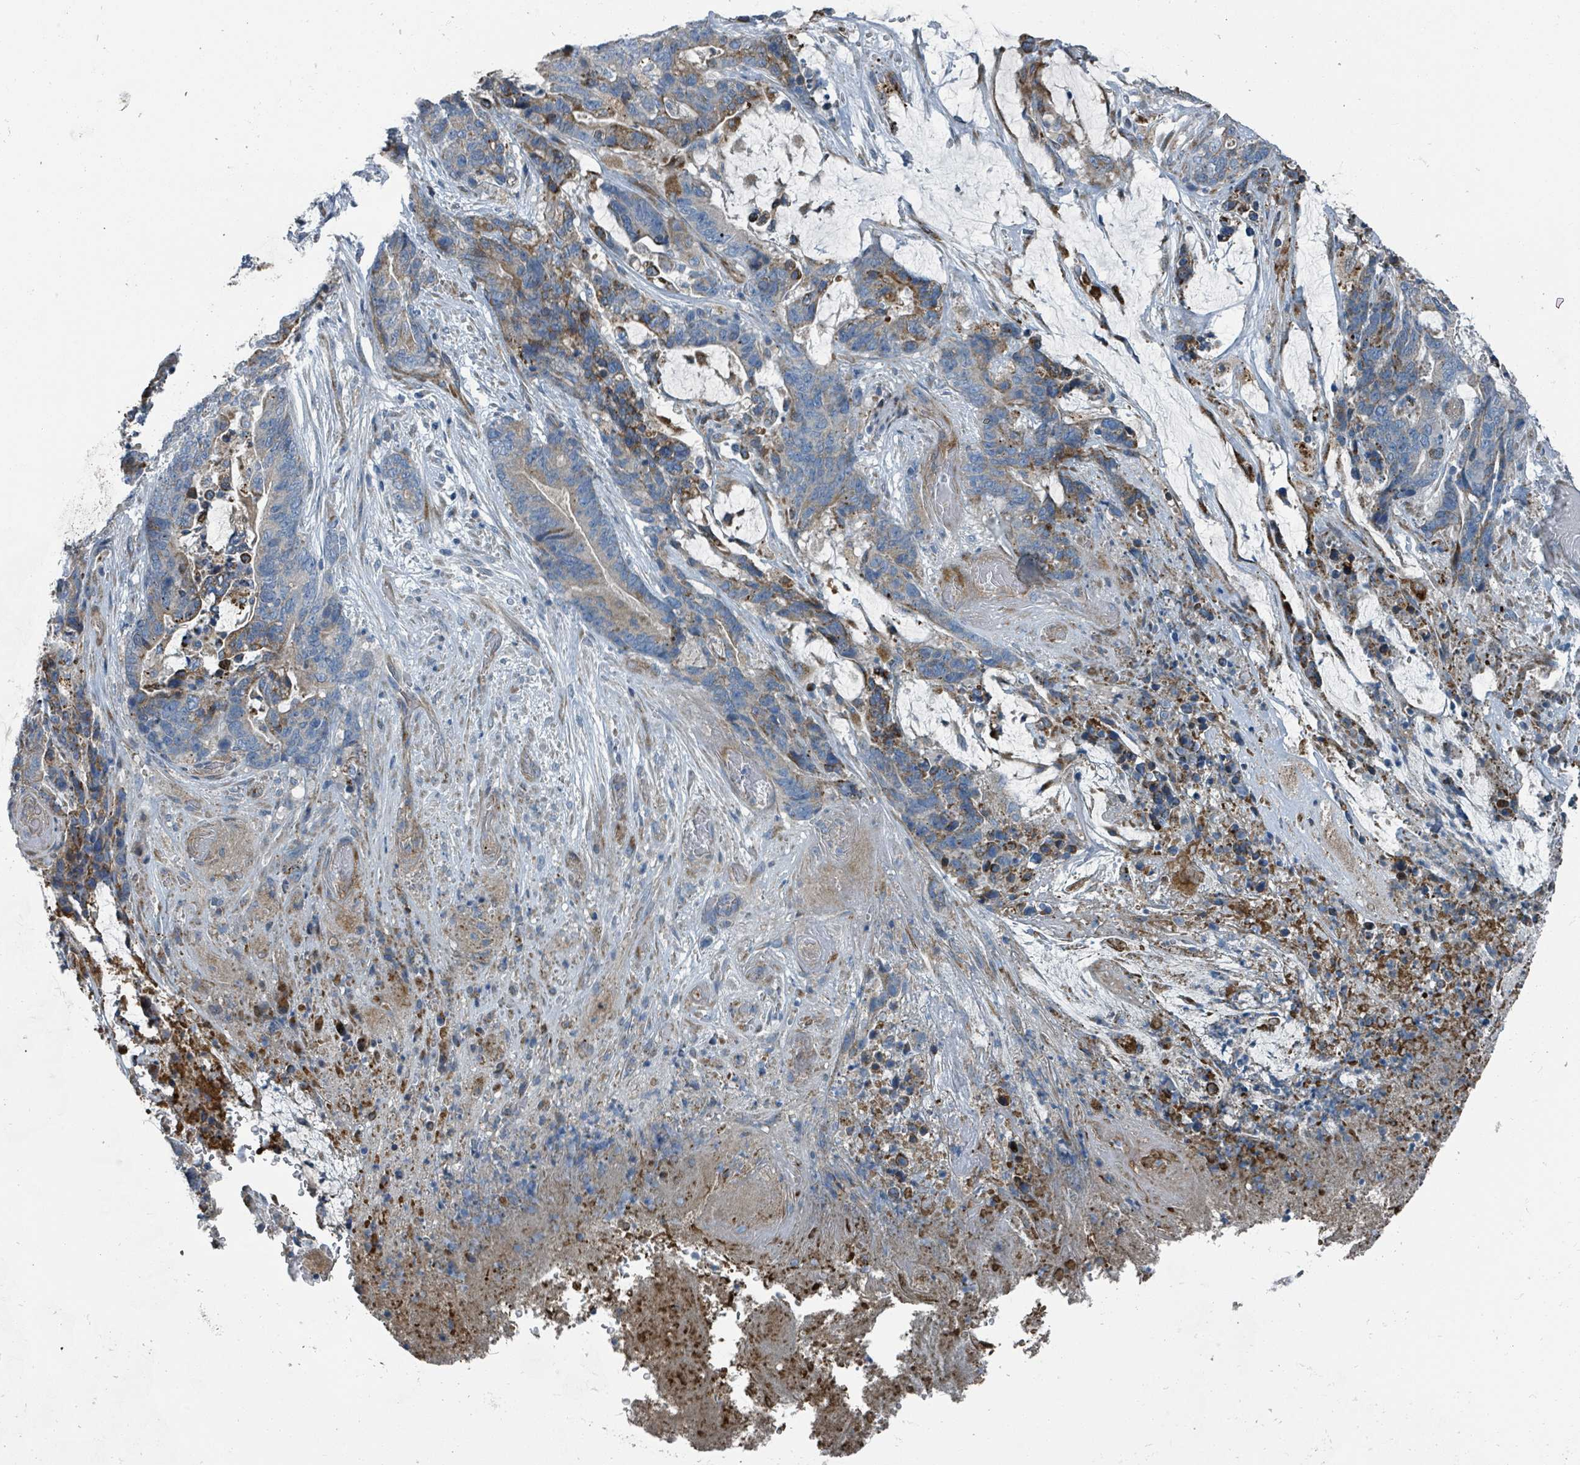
{"staining": {"intensity": "moderate", "quantity": "25%-75%", "location": "cytoplasmic/membranous"}, "tissue": "stomach cancer", "cell_type": "Tumor cells", "image_type": "cancer", "snomed": [{"axis": "morphology", "description": "Normal tissue, NOS"}, {"axis": "morphology", "description": "Adenocarcinoma, NOS"}, {"axis": "topography", "description": "Stomach"}], "caption": "A brown stain shows moderate cytoplasmic/membranous staining of a protein in adenocarcinoma (stomach) tumor cells.", "gene": "DIPK2A", "patient": {"sex": "female", "age": 64}}